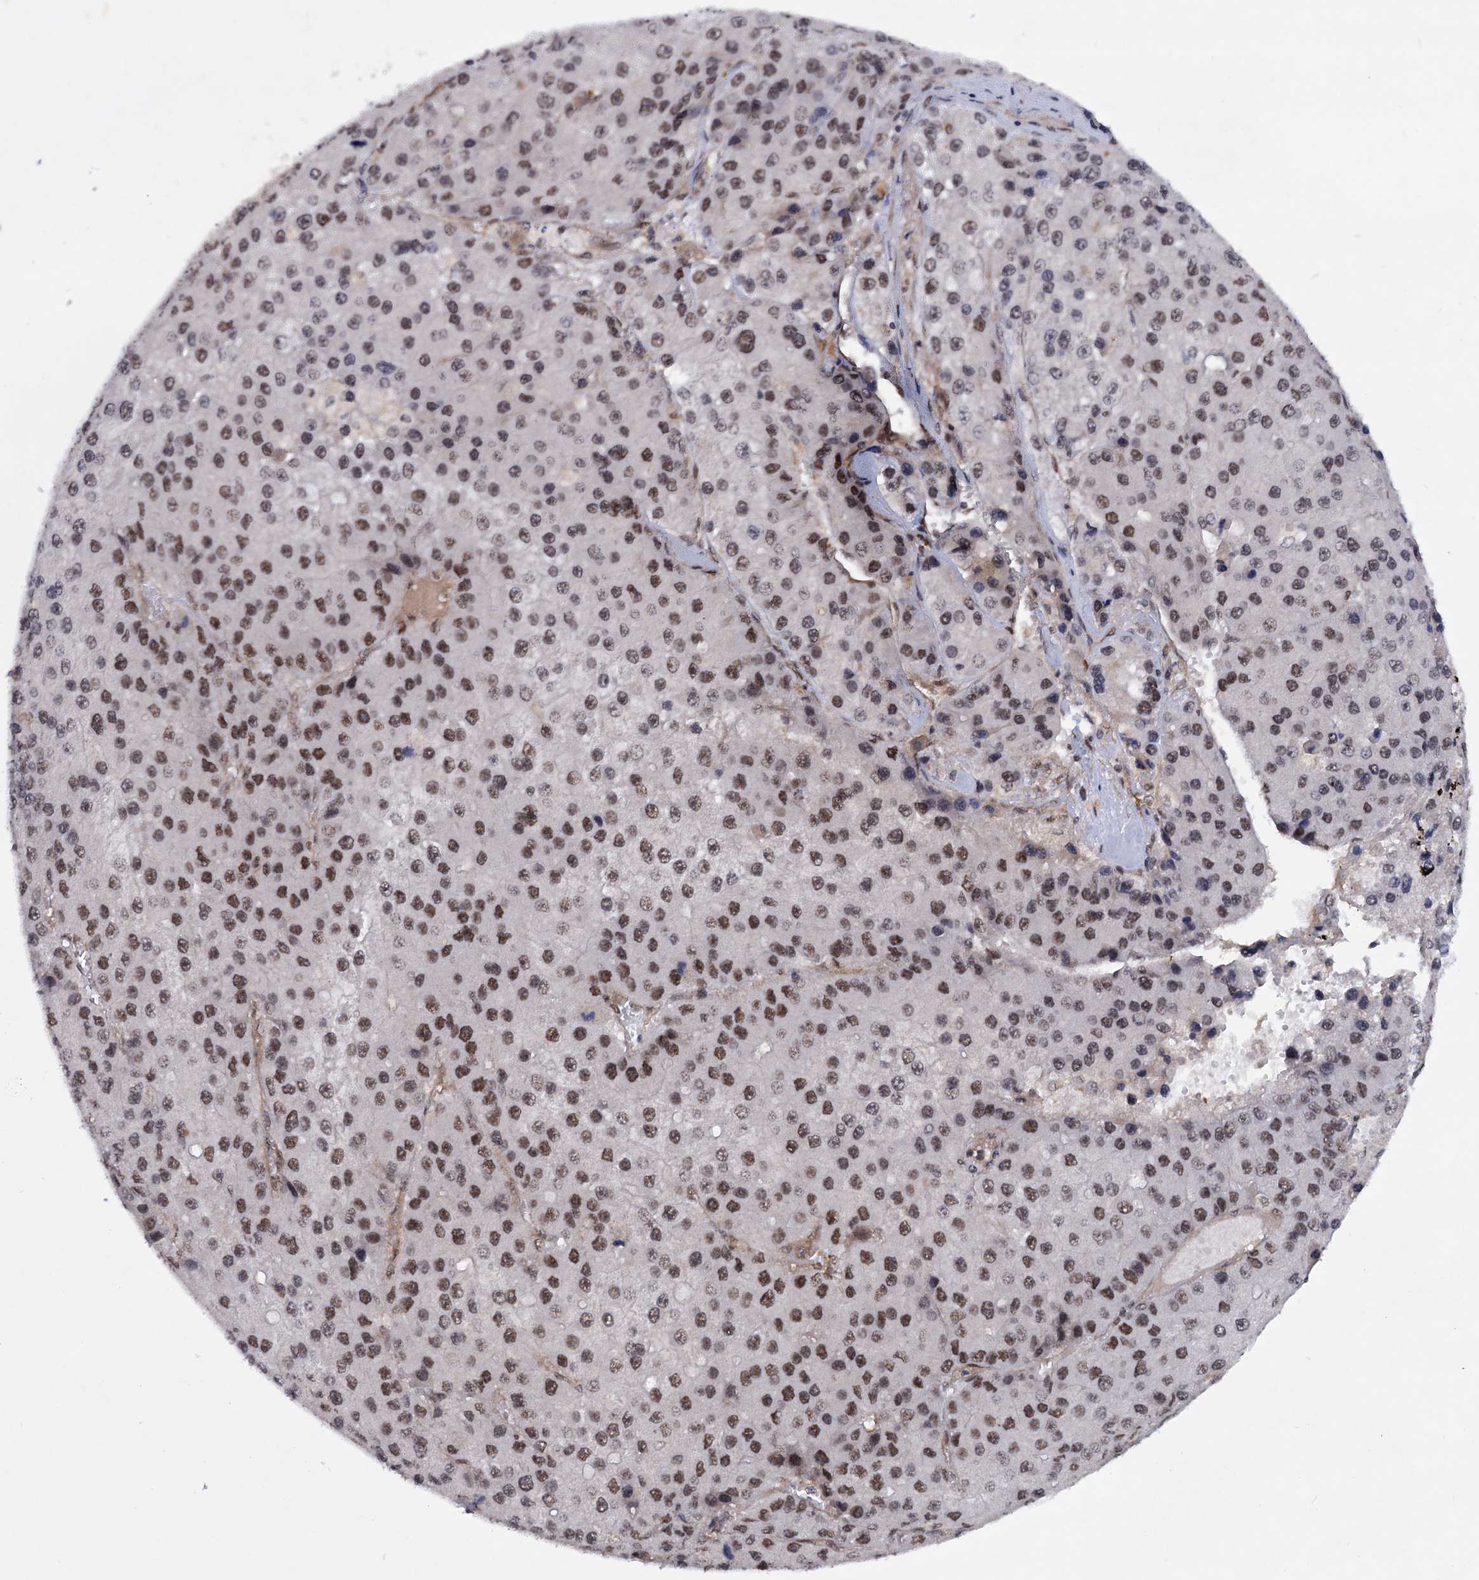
{"staining": {"intensity": "moderate", "quantity": ">75%", "location": "nuclear"}, "tissue": "liver cancer", "cell_type": "Tumor cells", "image_type": "cancer", "snomed": [{"axis": "morphology", "description": "Carcinoma, Hepatocellular, NOS"}, {"axis": "topography", "description": "Liver"}], "caption": "Protein positivity by immunohistochemistry reveals moderate nuclear expression in about >75% of tumor cells in liver cancer (hepatocellular carcinoma).", "gene": "TBC1D12", "patient": {"sex": "female", "age": 73}}